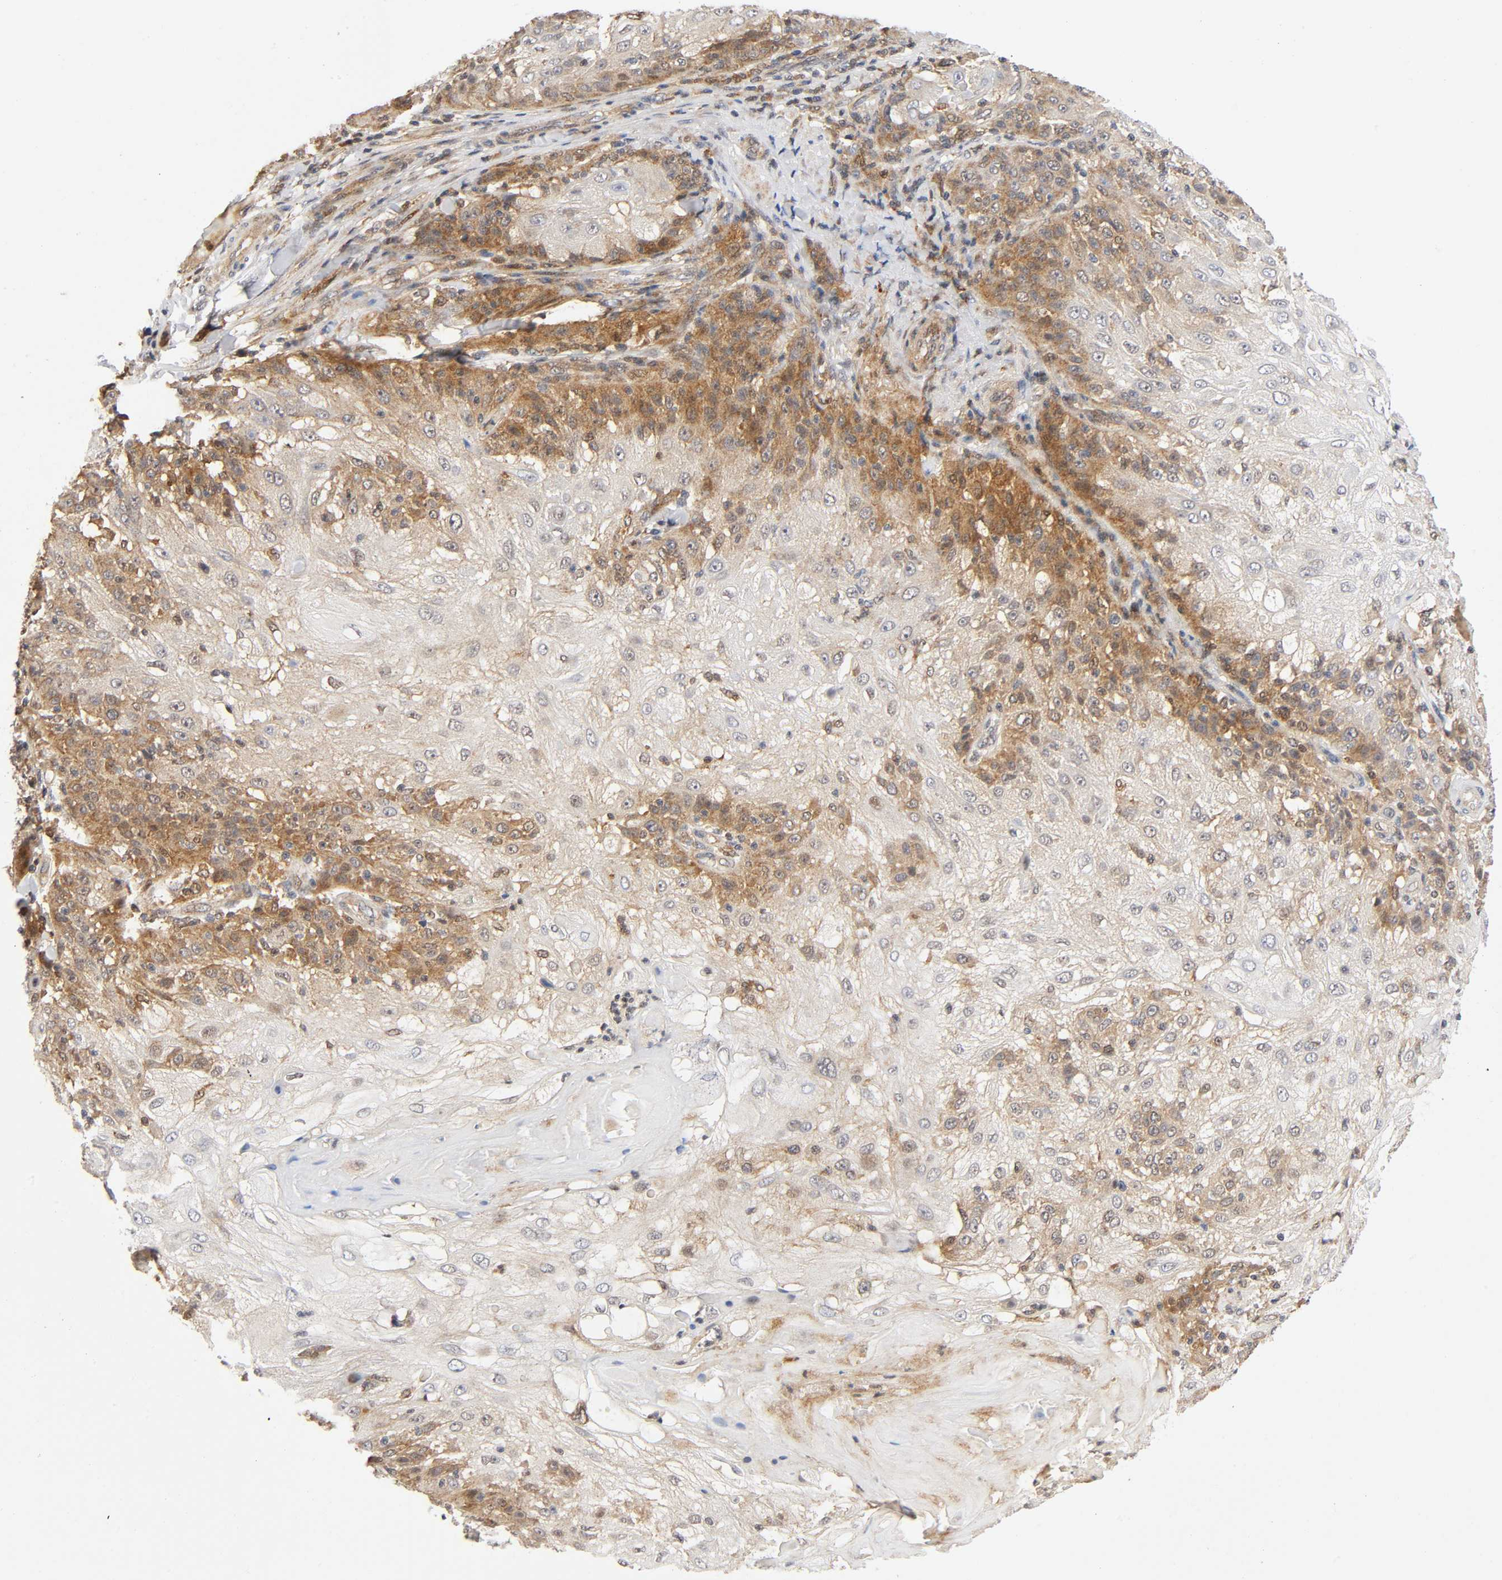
{"staining": {"intensity": "moderate", "quantity": "25%-75%", "location": "cytoplasmic/membranous,nuclear"}, "tissue": "skin cancer", "cell_type": "Tumor cells", "image_type": "cancer", "snomed": [{"axis": "morphology", "description": "Normal tissue, NOS"}, {"axis": "morphology", "description": "Squamous cell carcinoma, NOS"}, {"axis": "topography", "description": "Skin"}], "caption": "The micrograph demonstrates immunohistochemical staining of skin cancer (squamous cell carcinoma). There is moderate cytoplasmic/membranous and nuclear expression is present in approximately 25%-75% of tumor cells.", "gene": "CASP9", "patient": {"sex": "female", "age": 83}}